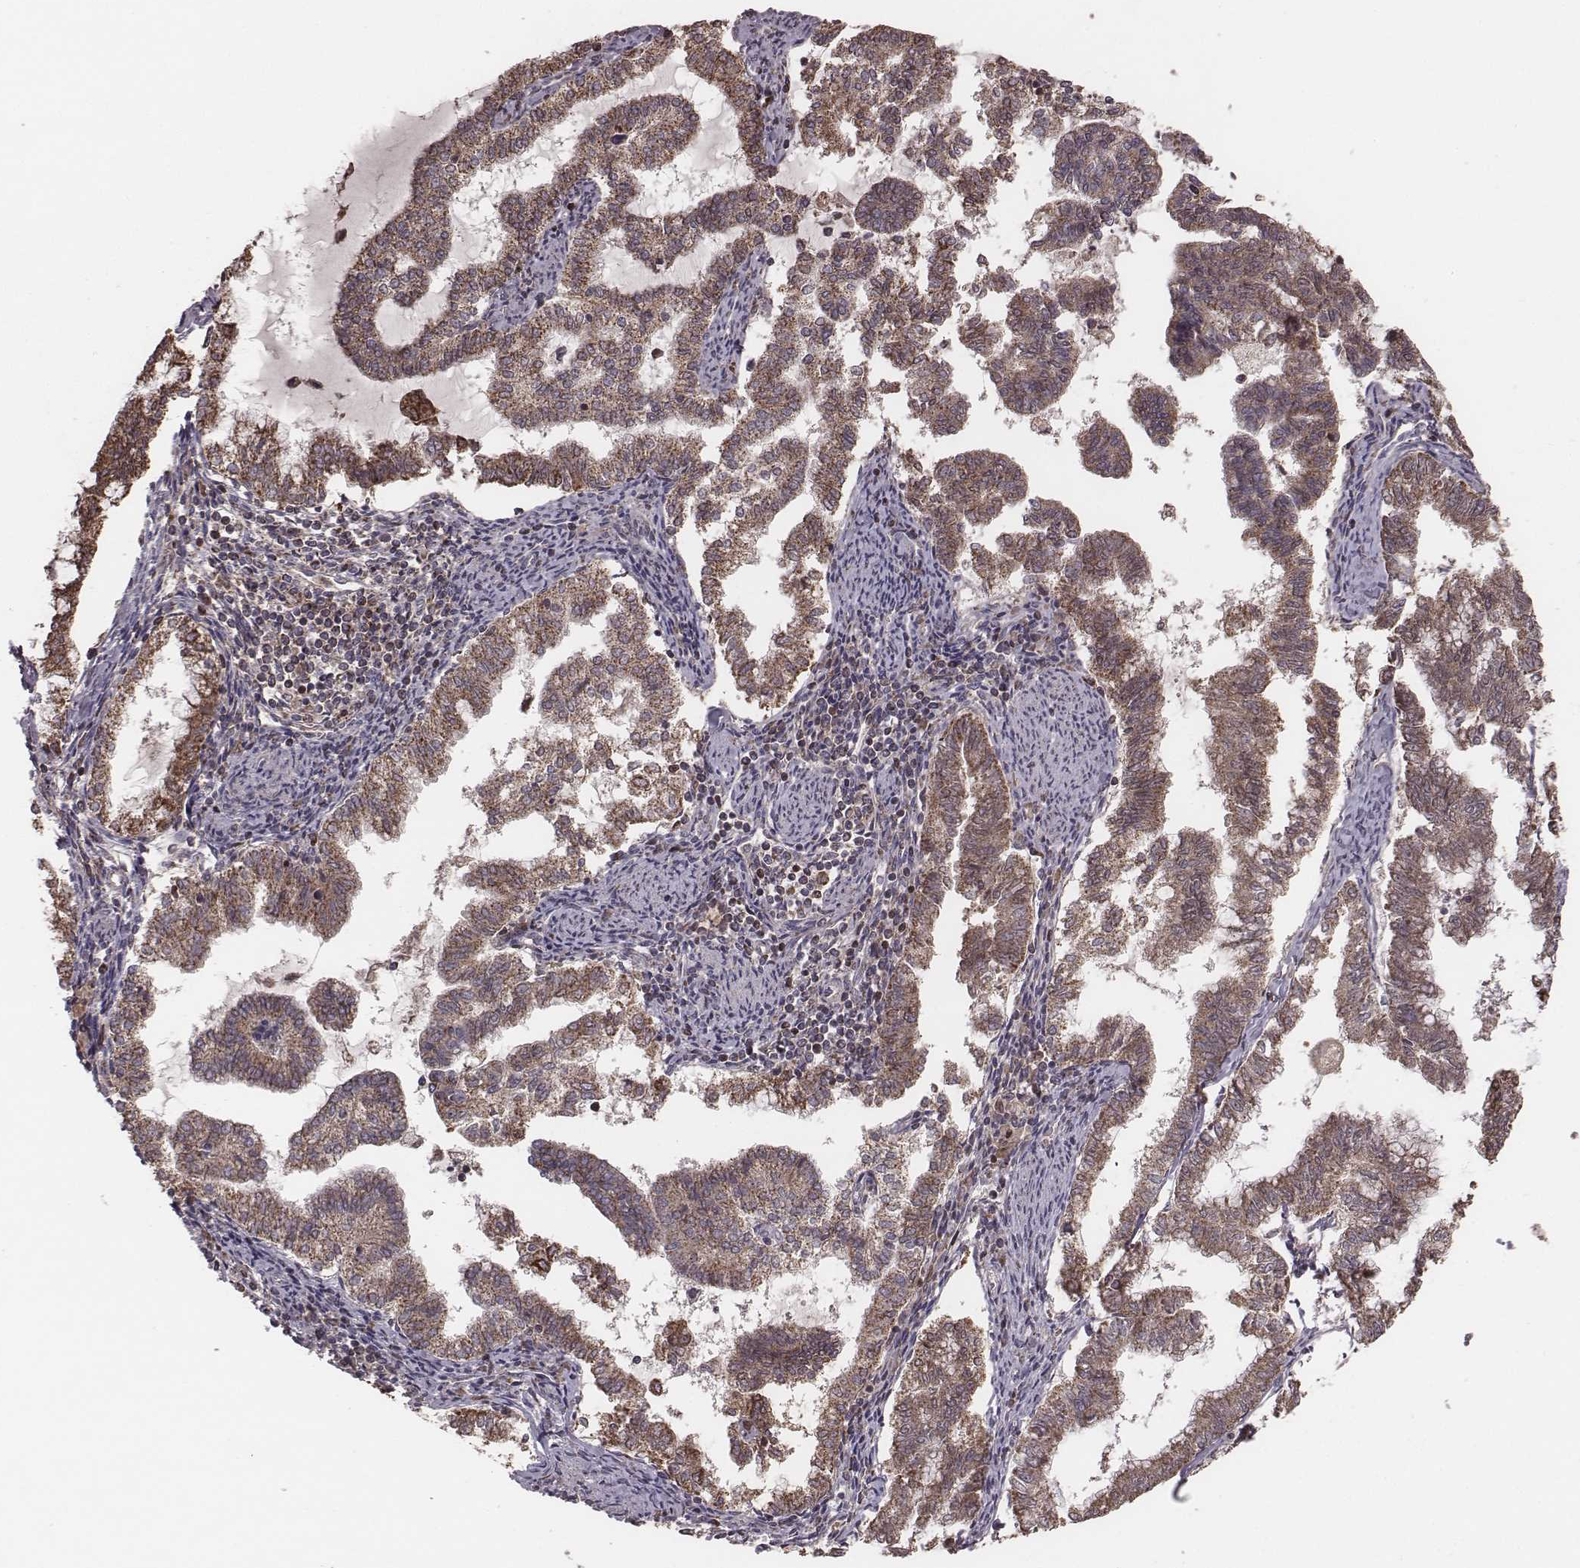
{"staining": {"intensity": "strong", "quantity": ">75%", "location": "cytoplasmic/membranous"}, "tissue": "endometrial cancer", "cell_type": "Tumor cells", "image_type": "cancer", "snomed": [{"axis": "morphology", "description": "Adenocarcinoma, NOS"}, {"axis": "topography", "description": "Endometrium"}], "caption": "Endometrial cancer tissue shows strong cytoplasmic/membranous positivity in about >75% of tumor cells", "gene": "PDCD2L", "patient": {"sex": "female", "age": 79}}